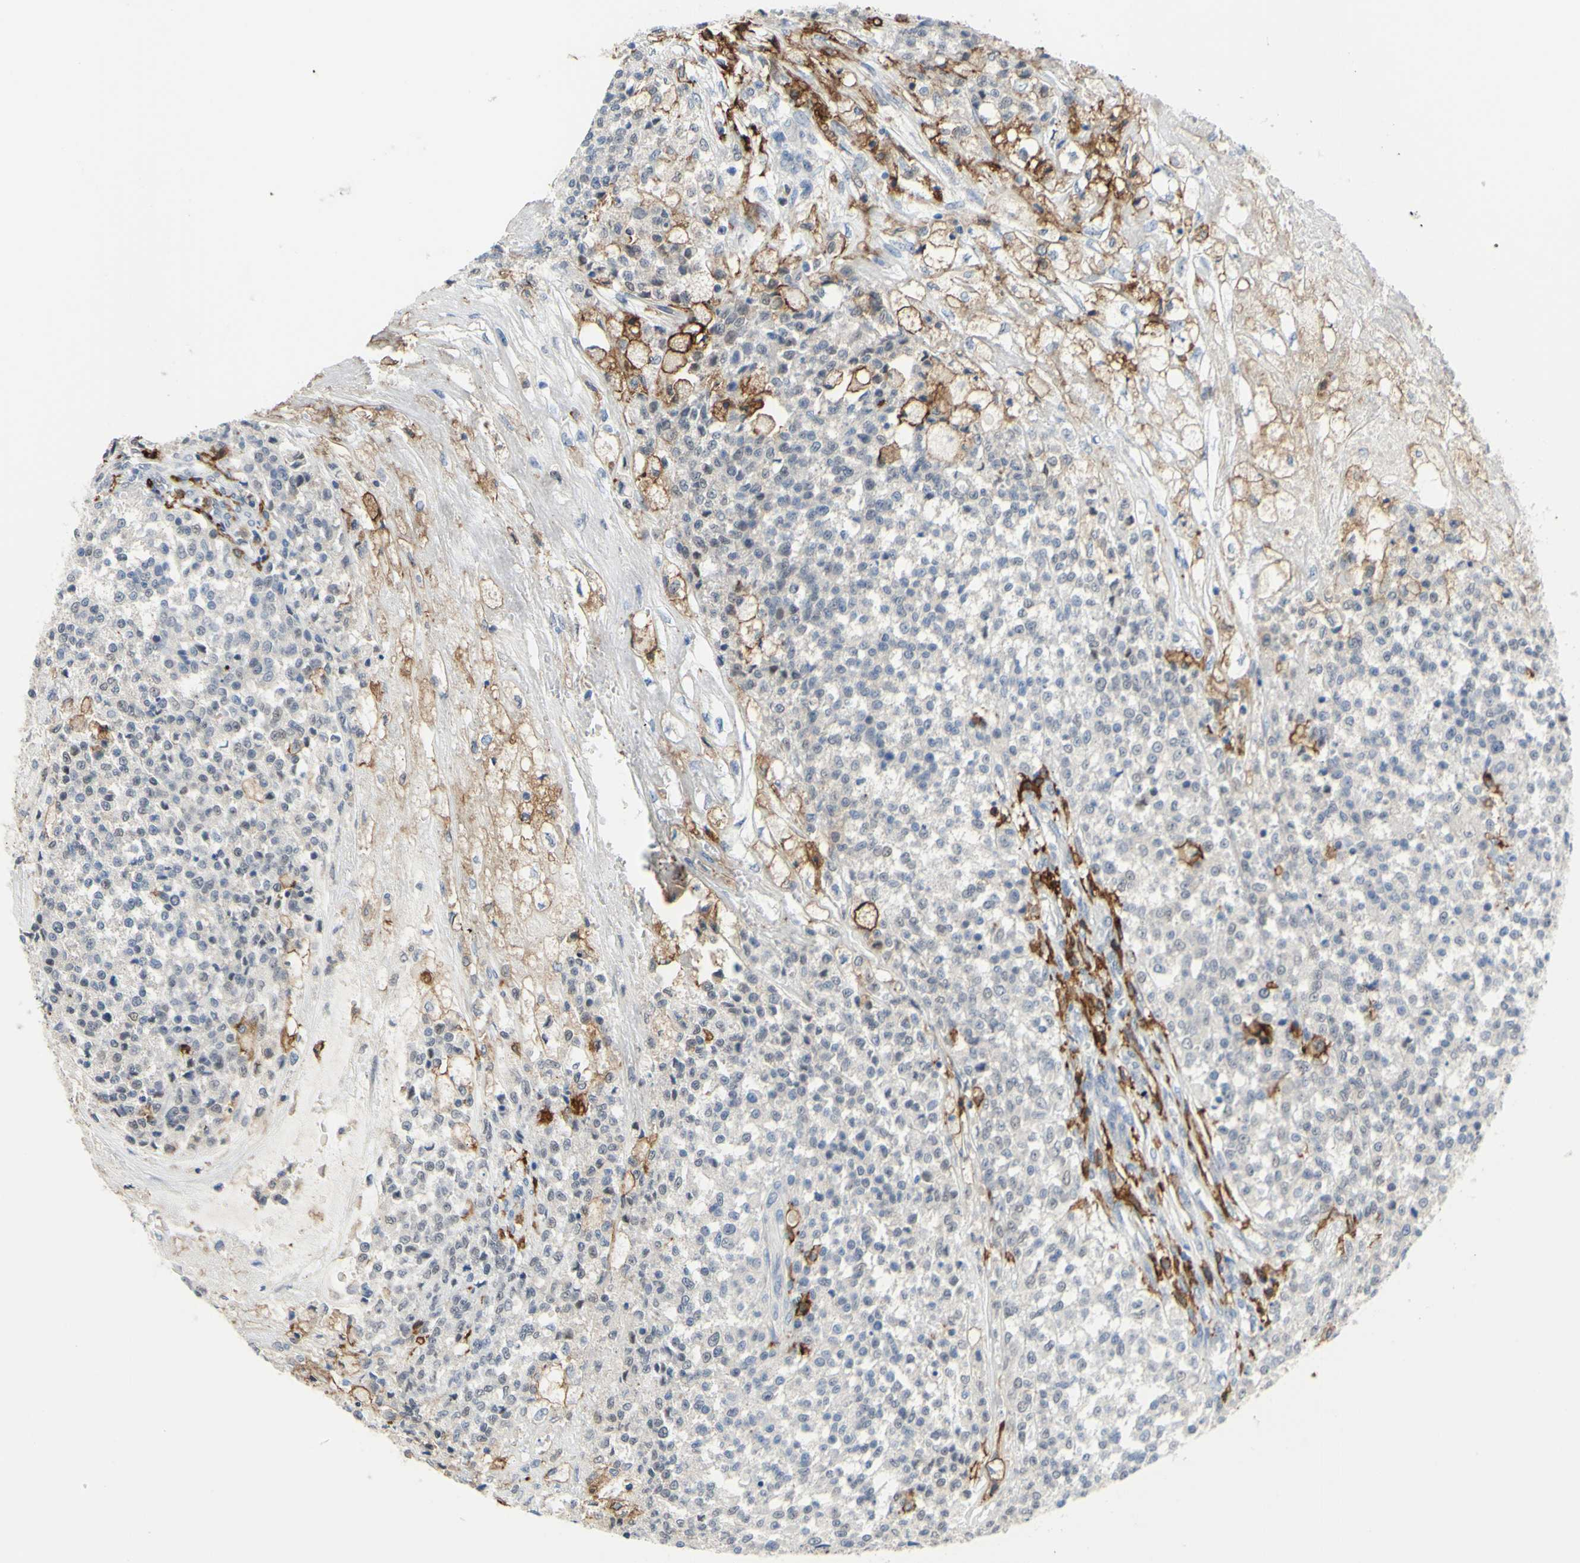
{"staining": {"intensity": "negative", "quantity": "none", "location": "none"}, "tissue": "testis cancer", "cell_type": "Tumor cells", "image_type": "cancer", "snomed": [{"axis": "morphology", "description": "Seminoma, NOS"}, {"axis": "topography", "description": "Testis"}], "caption": "Protein analysis of testis seminoma reveals no significant staining in tumor cells.", "gene": "FCGR2A", "patient": {"sex": "male", "age": 59}}